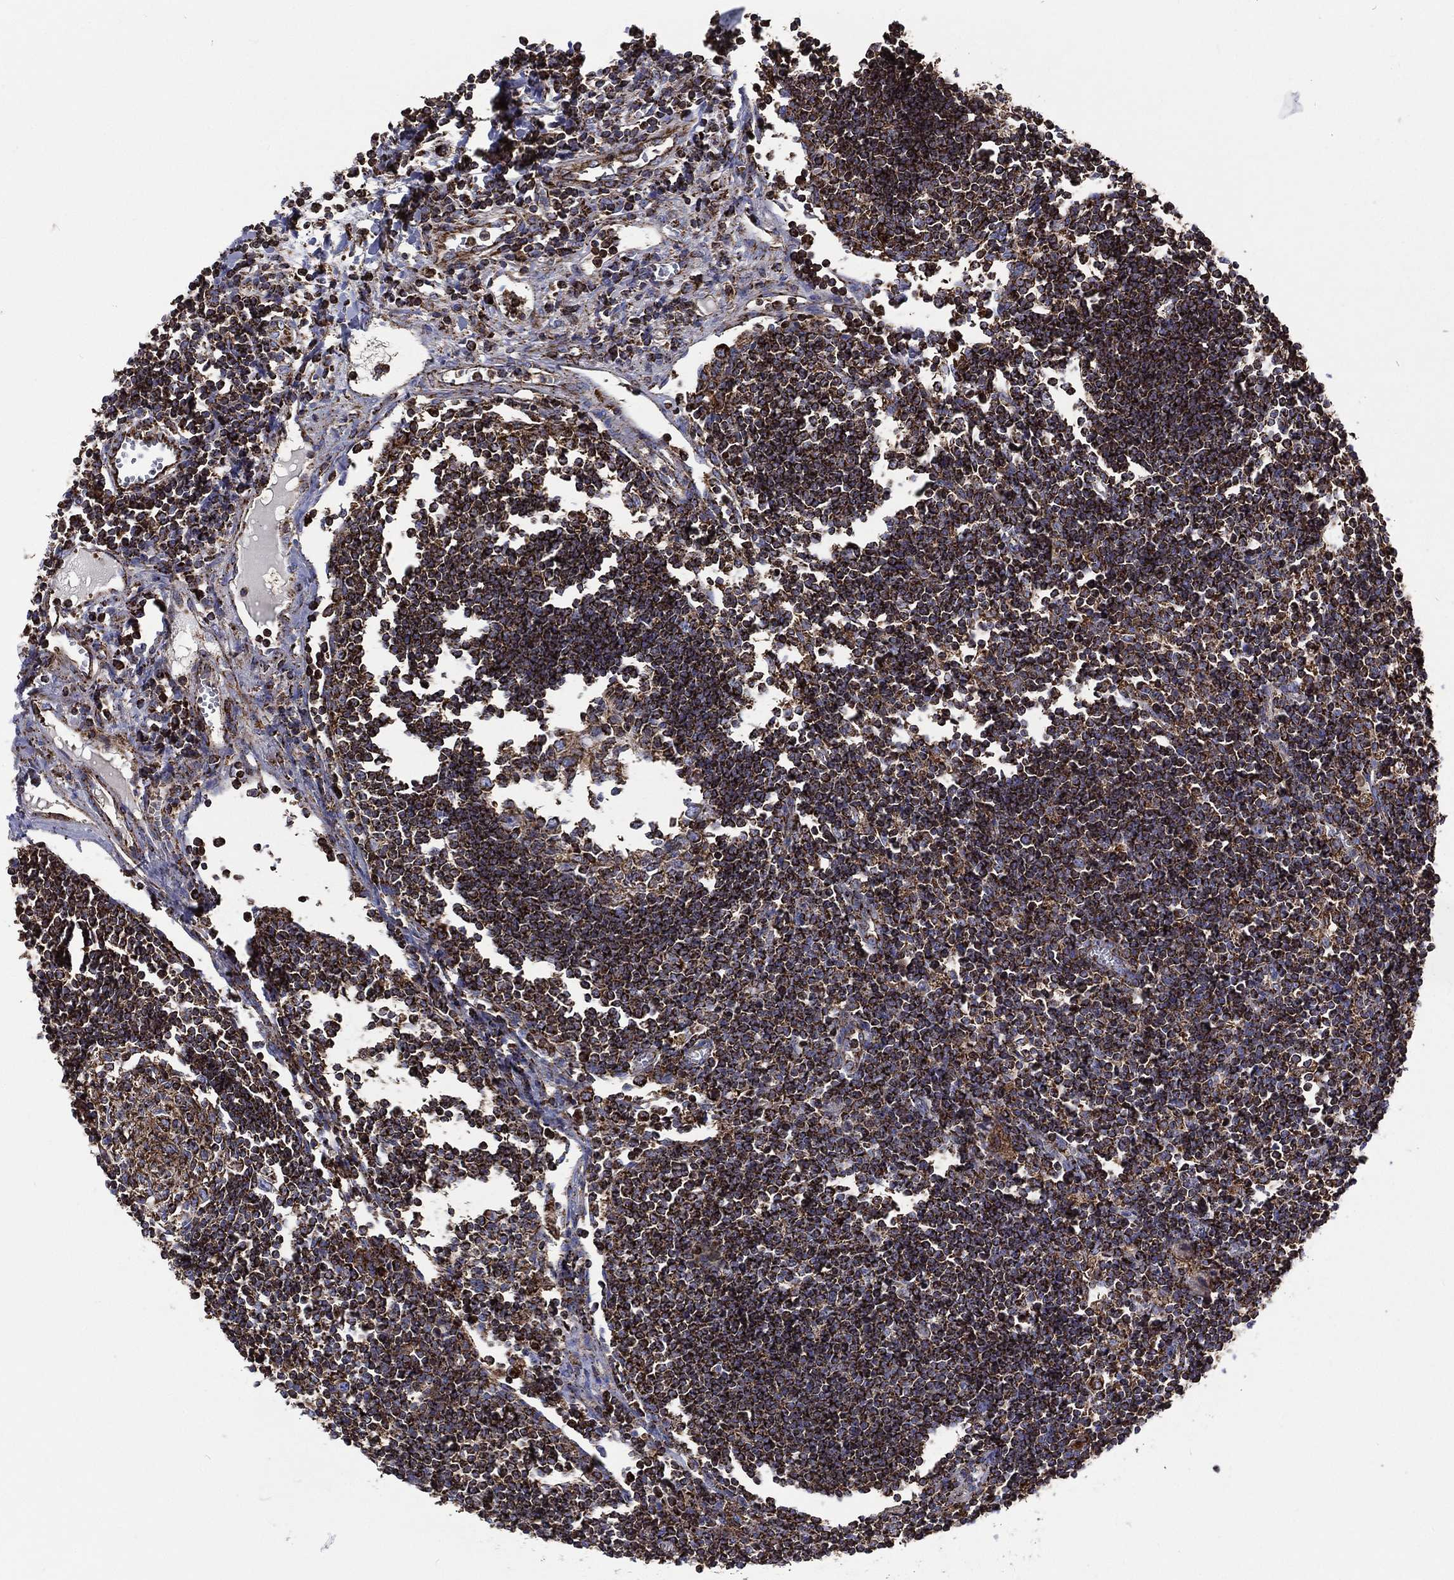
{"staining": {"intensity": "strong", "quantity": "25%-75%", "location": "cytoplasmic/membranous"}, "tissue": "lymph node", "cell_type": "Germinal center cells", "image_type": "normal", "snomed": [{"axis": "morphology", "description": "Normal tissue, NOS"}, {"axis": "morphology", "description": "Adenocarcinoma, NOS"}, {"axis": "topography", "description": "Lymph node"}, {"axis": "topography", "description": "Pancreas"}], "caption": "Protein staining reveals strong cytoplasmic/membranous positivity in approximately 25%-75% of germinal center cells in benign lymph node.", "gene": "ANKRD37", "patient": {"sex": "female", "age": 58}}